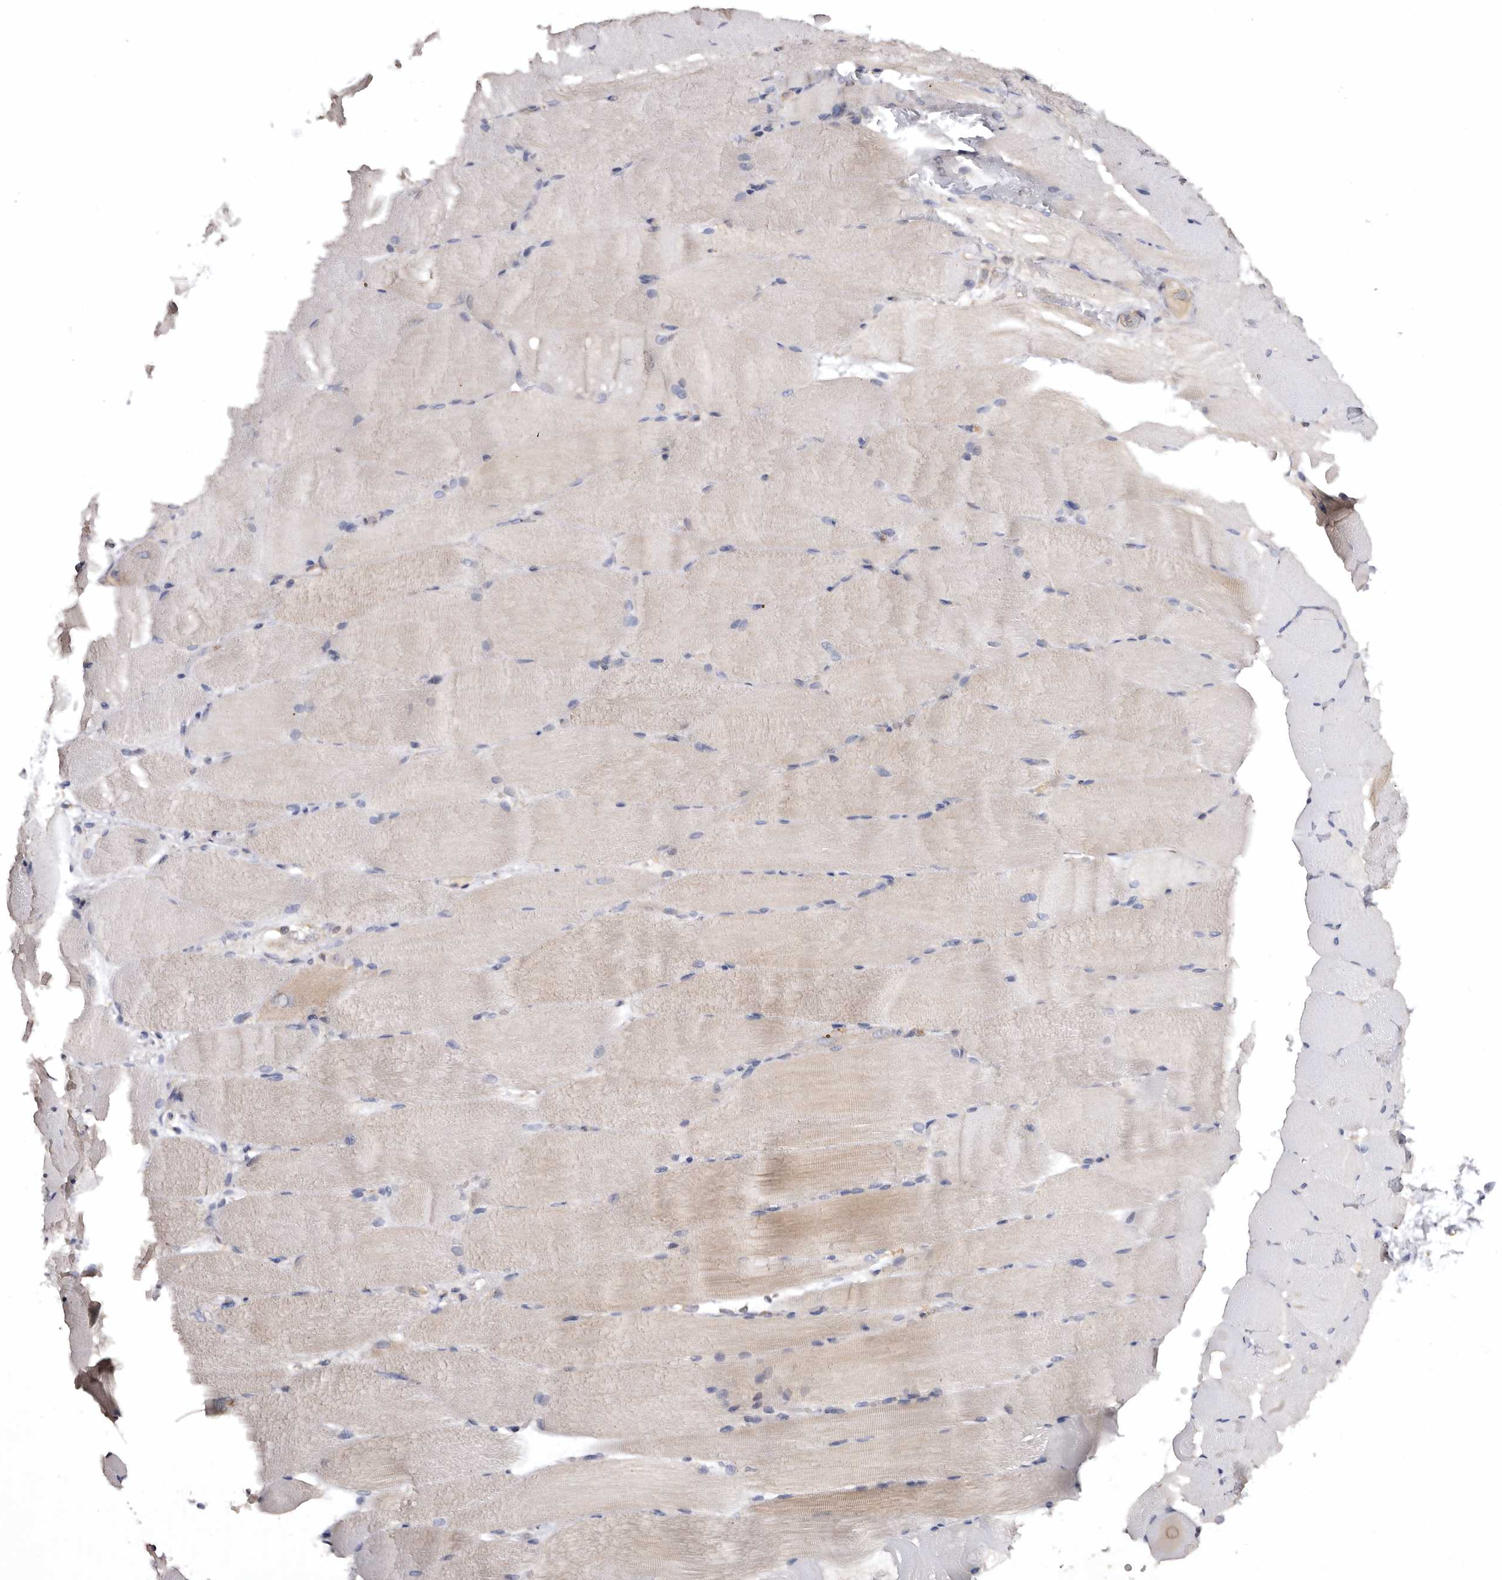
{"staining": {"intensity": "weak", "quantity": "<25%", "location": "cytoplasmic/membranous"}, "tissue": "skeletal muscle", "cell_type": "Myocytes", "image_type": "normal", "snomed": [{"axis": "morphology", "description": "Normal tissue, NOS"}, {"axis": "topography", "description": "Skeletal muscle"}, {"axis": "topography", "description": "Parathyroid gland"}], "caption": "DAB (3,3'-diaminobenzidine) immunohistochemical staining of unremarkable human skeletal muscle reveals no significant expression in myocytes.", "gene": "INKA2", "patient": {"sex": "female", "age": 37}}